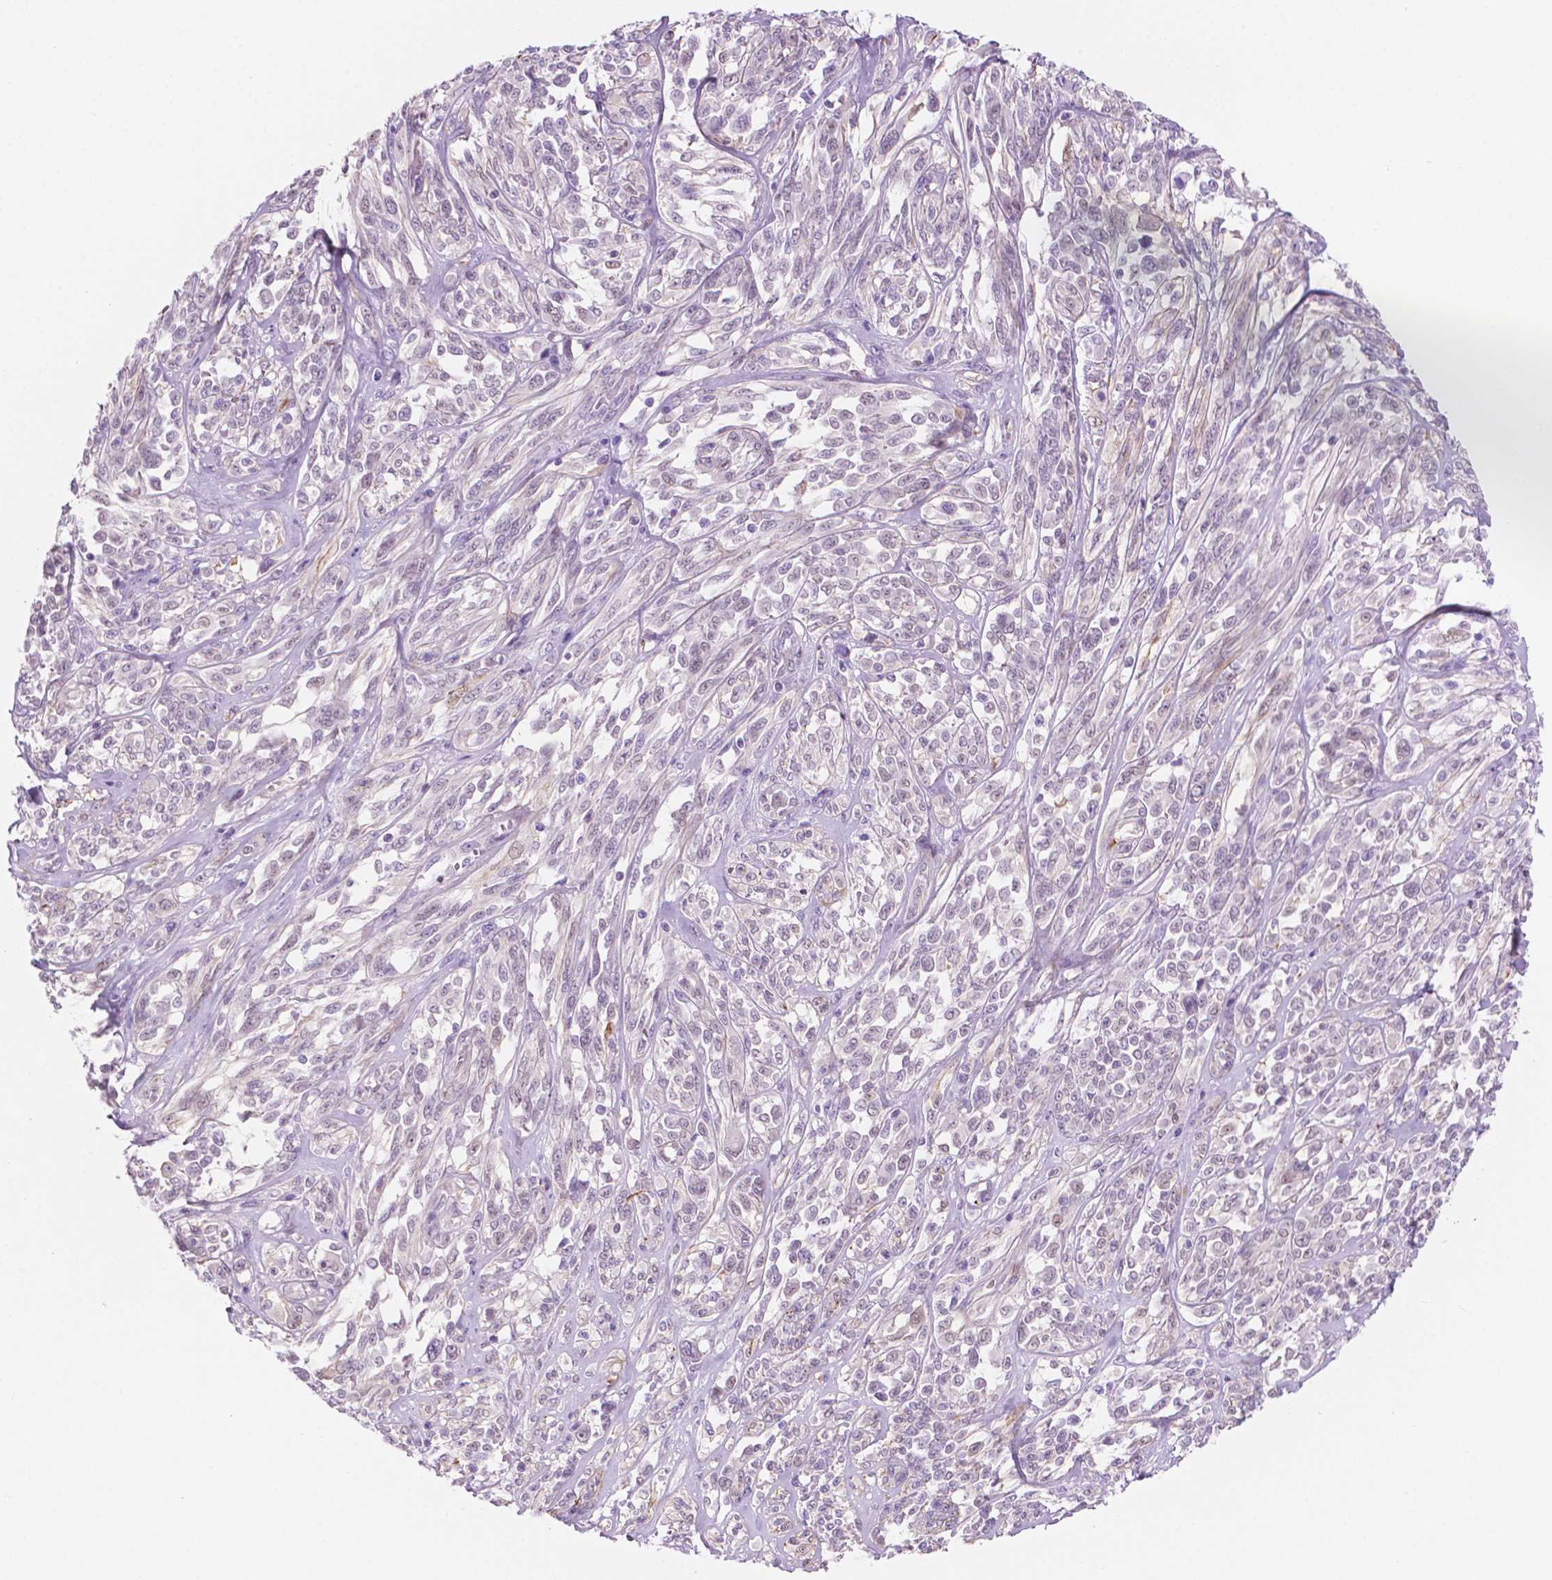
{"staining": {"intensity": "negative", "quantity": "none", "location": "none"}, "tissue": "melanoma", "cell_type": "Tumor cells", "image_type": "cancer", "snomed": [{"axis": "morphology", "description": "Malignant melanoma, NOS"}, {"axis": "topography", "description": "Skin"}], "caption": "Tumor cells show no significant protein staining in melanoma.", "gene": "EPPK1", "patient": {"sex": "female", "age": 91}}